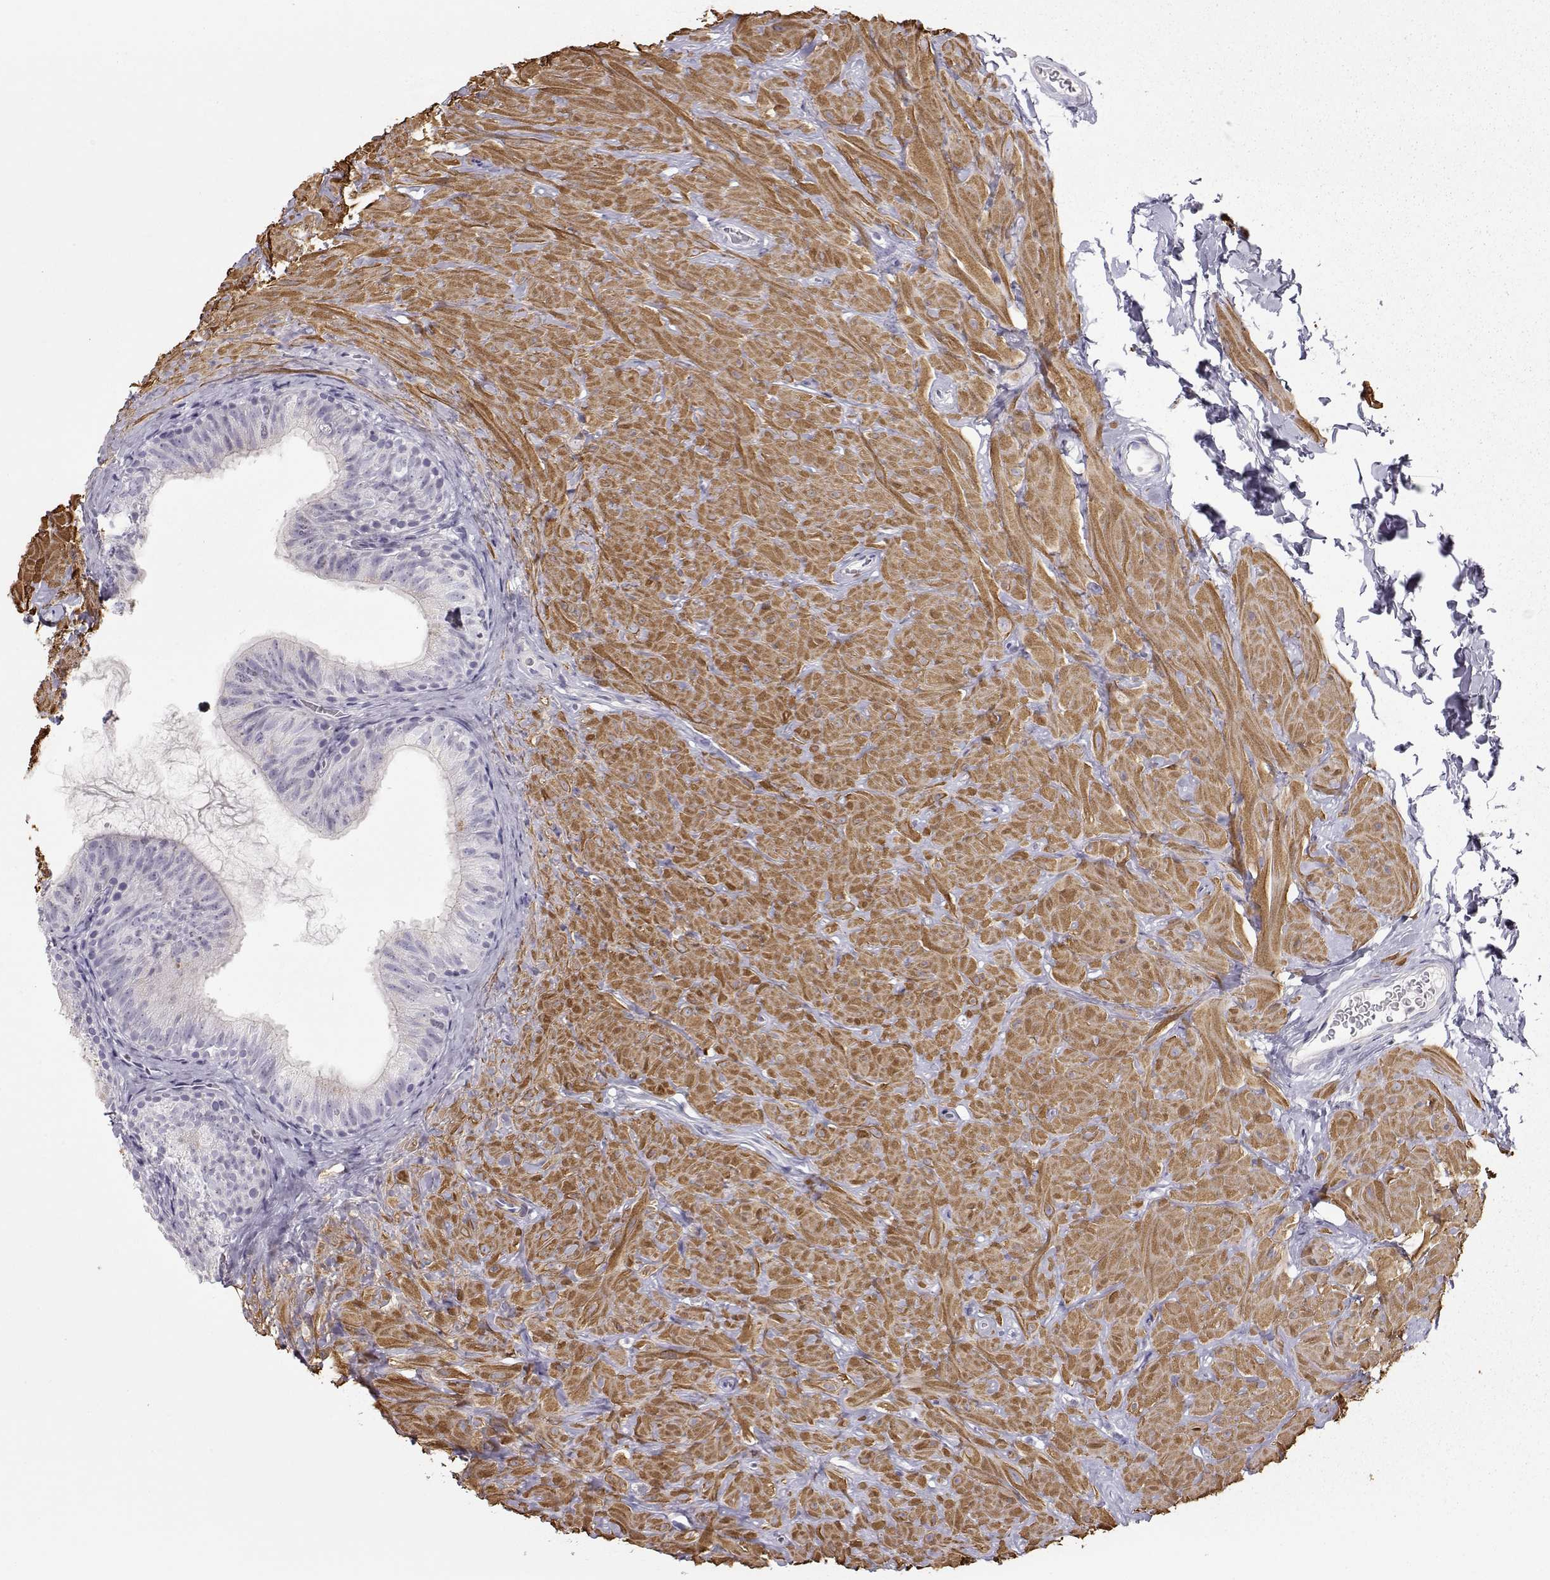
{"staining": {"intensity": "negative", "quantity": "none", "location": "none"}, "tissue": "epididymis", "cell_type": "Glandular cells", "image_type": "normal", "snomed": [{"axis": "morphology", "description": "Normal tissue, NOS"}, {"axis": "topography", "description": "Epididymis"}, {"axis": "topography", "description": "Vas deferens"}], "caption": "Image shows no significant protein staining in glandular cells of unremarkable epididymis. (DAB IHC, high magnification).", "gene": "SLITRK3", "patient": {"sex": "male", "age": 23}}